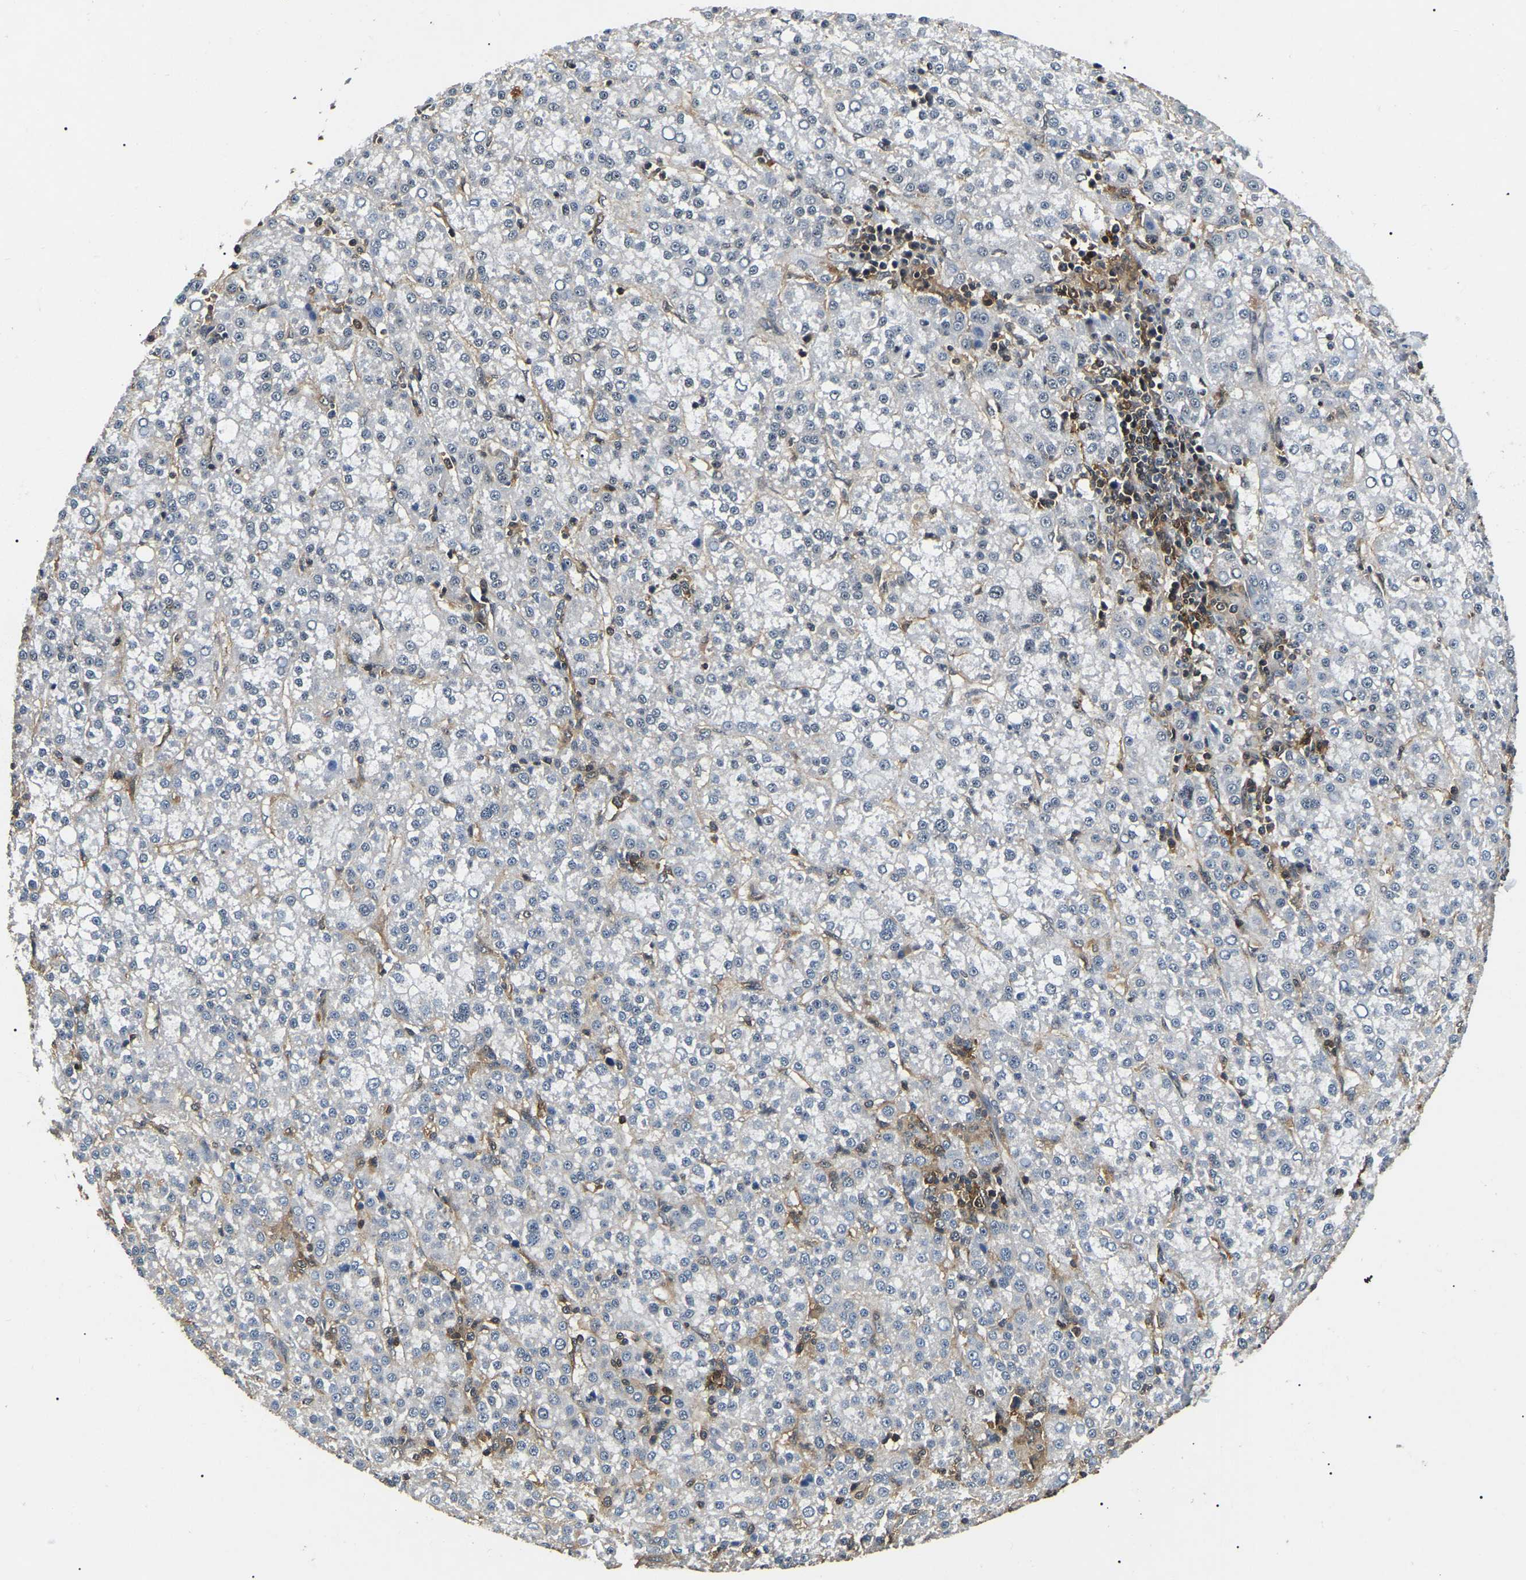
{"staining": {"intensity": "negative", "quantity": "none", "location": "none"}, "tissue": "liver cancer", "cell_type": "Tumor cells", "image_type": "cancer", "snomed": [{"axis": "morphology", "description": "Carcinoma, Hepatocellular, NOS"}, {"axis": "topography", "description": "Liver"}], "caption": "High magnification brightfield microscopy of liver cancer (hepatocellular carcinoma) stained with DAB (brown) and counterstained with hematoxylin (blue): tumor cells show no significant expression. (DAB (3,3'-diaminobenzidine) immunohistochemistry (IHC) visualized using brightfield microscopy, high magnification).", "gene": "RBM28", "patient": {"sex": "female", "age": 58}}